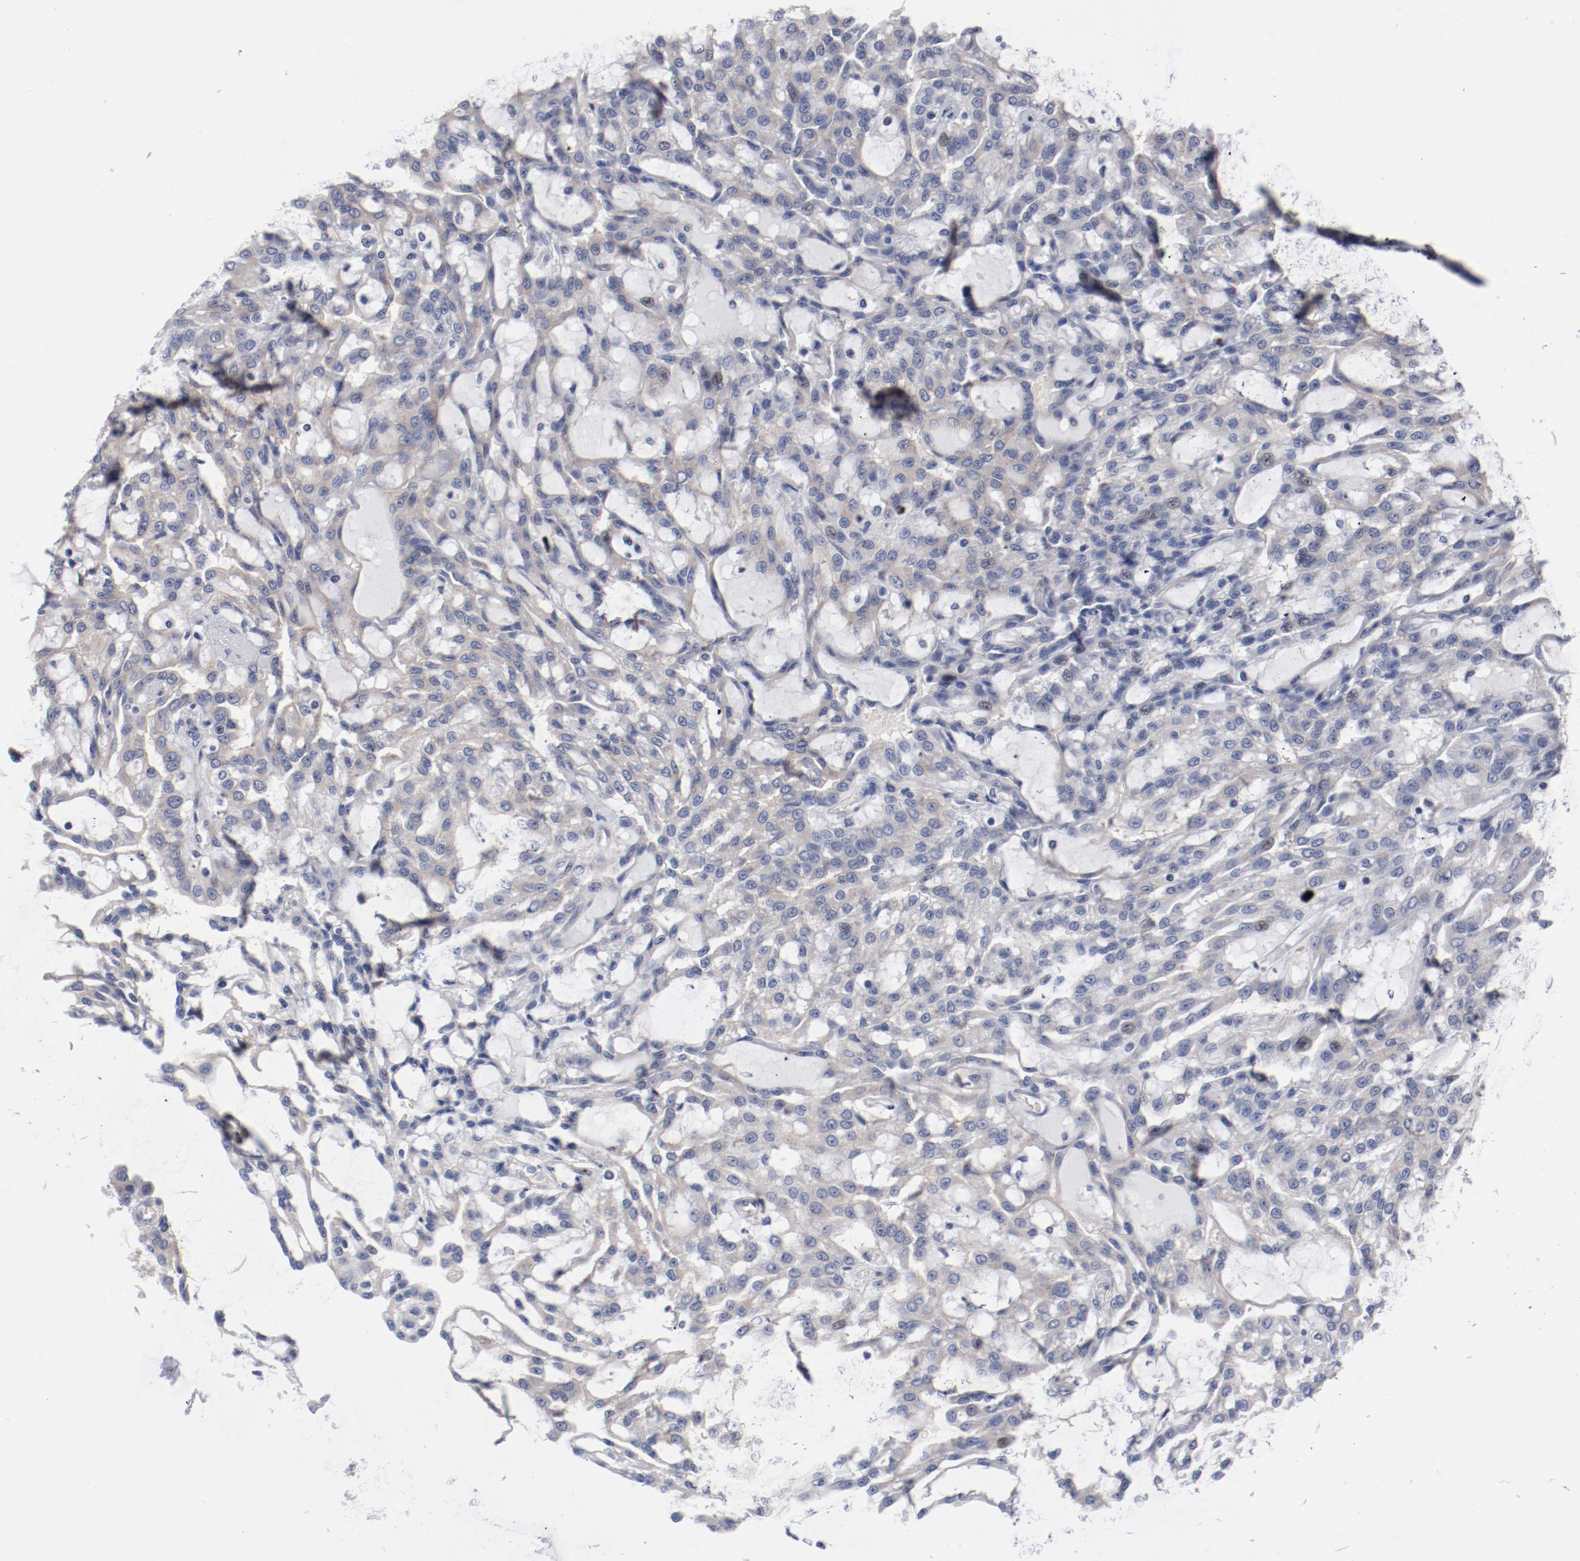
{"staining": {"intensity": "negative", "quantity": "none", "location": "none"}, "tissue": "renal cancer", "cell_type": "Tumor cells", "image_type": "cancer", "snomed": [{"axis": "morphology", "description": "Adenocarcinoma, NOS"}, {"axis": "topography", "description": "Kidney"}], "caption": "Histopathology image shows no significant protein positivity in tumor cells of renal cancer (adenocarcinoma).", "gene": "GPR143", "patient": {"sex": "male", "age": 63}}